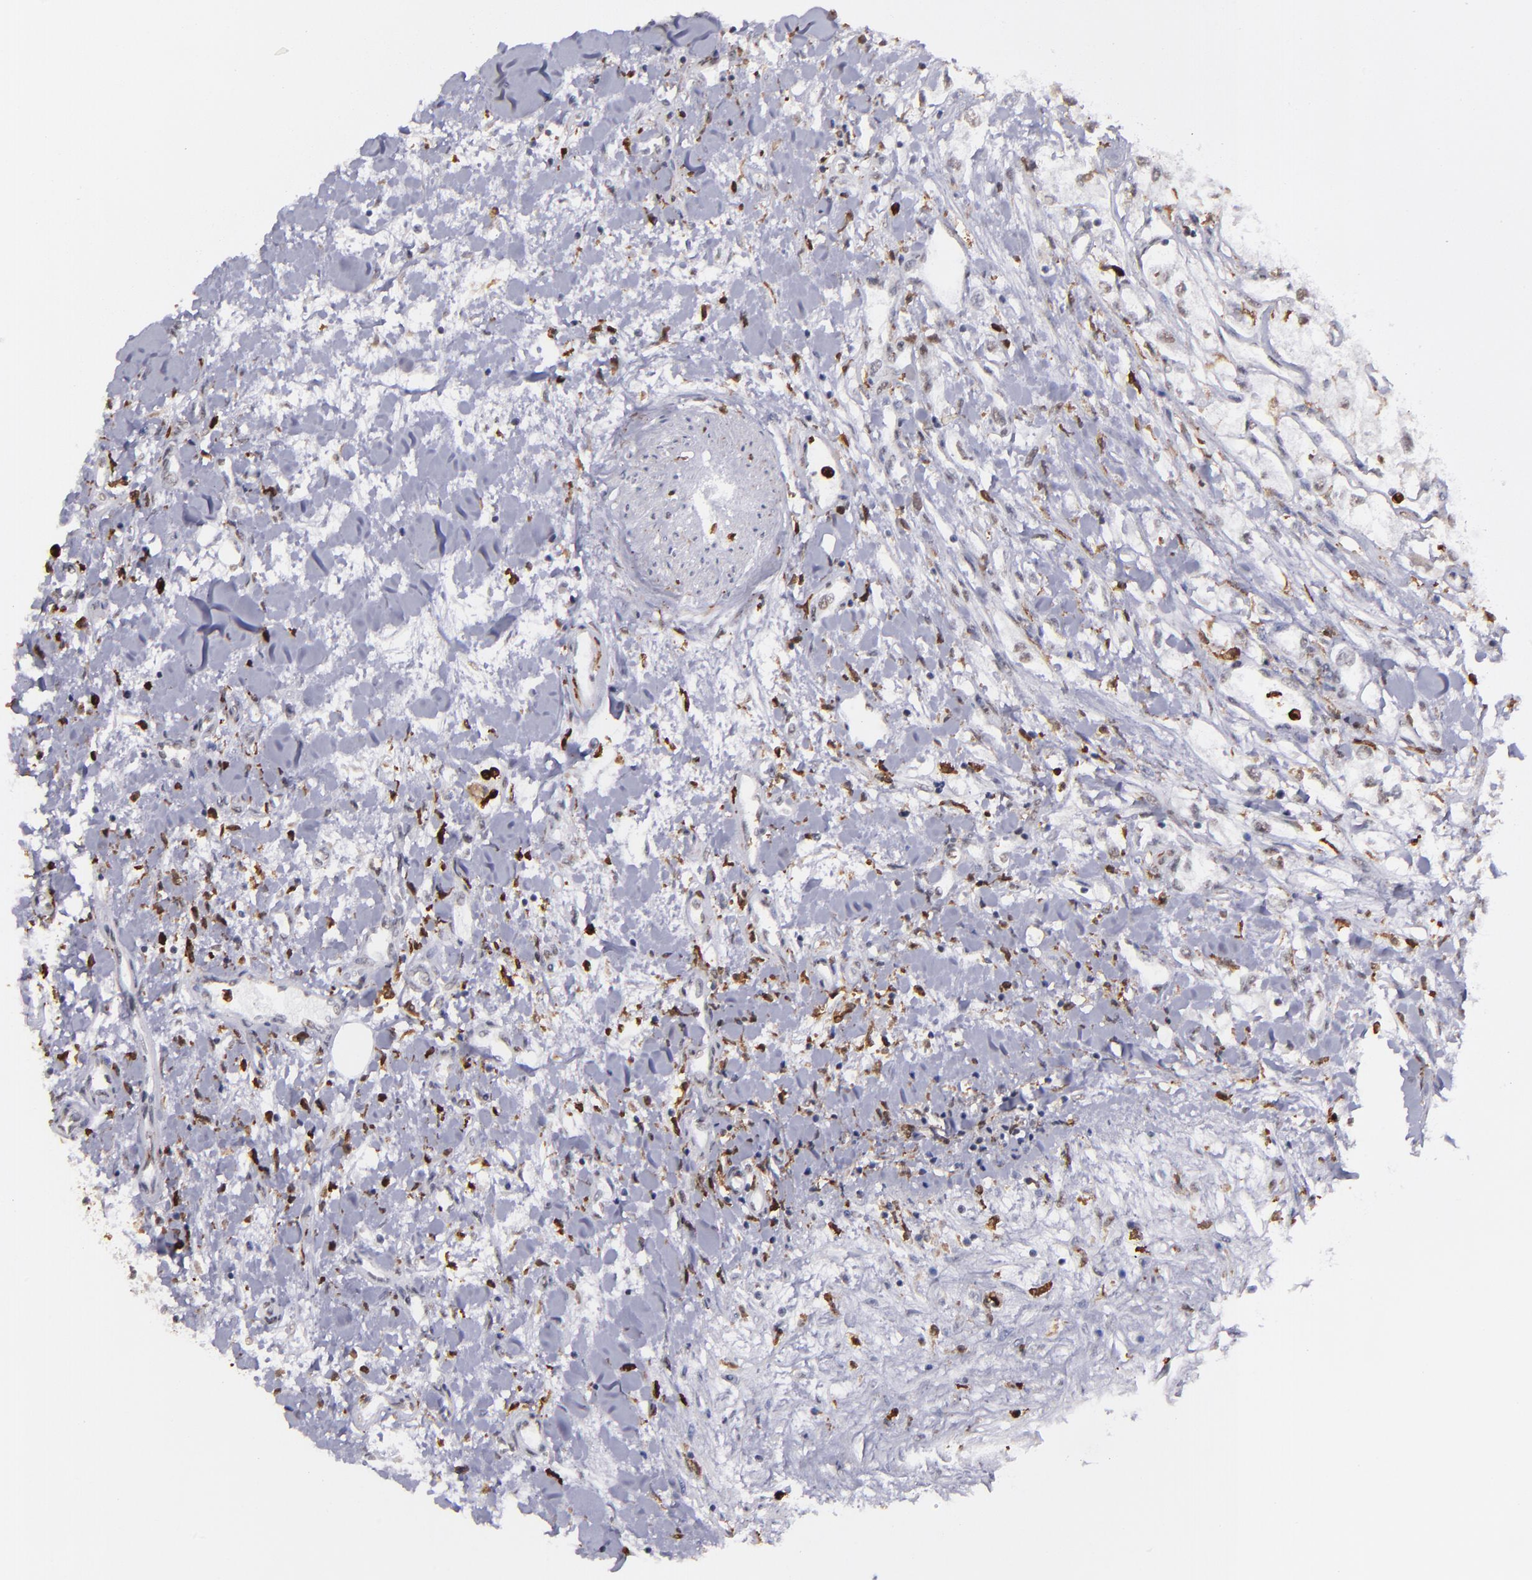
{"staining": {"intensity": "negative", "quantity": "none", "location": "none"}, "tissue": "renal cancer", "cell_type": "Tumor cells", "image_type": "cancer", "snomed": [{"axis": "morphology", "description": "Adenocarcinoma, NOS"}, {"axis": "topography", "description": "Kidney"}], "caption": "An immunohistochemistry photomicrograph of renal cancer (adenocarcinoma) is shown. There is no staining in tumor cells of renal cancer (adenocarcinoma).", "gene": "NCF2", "patient": {"sex": "male", "age": 57}}